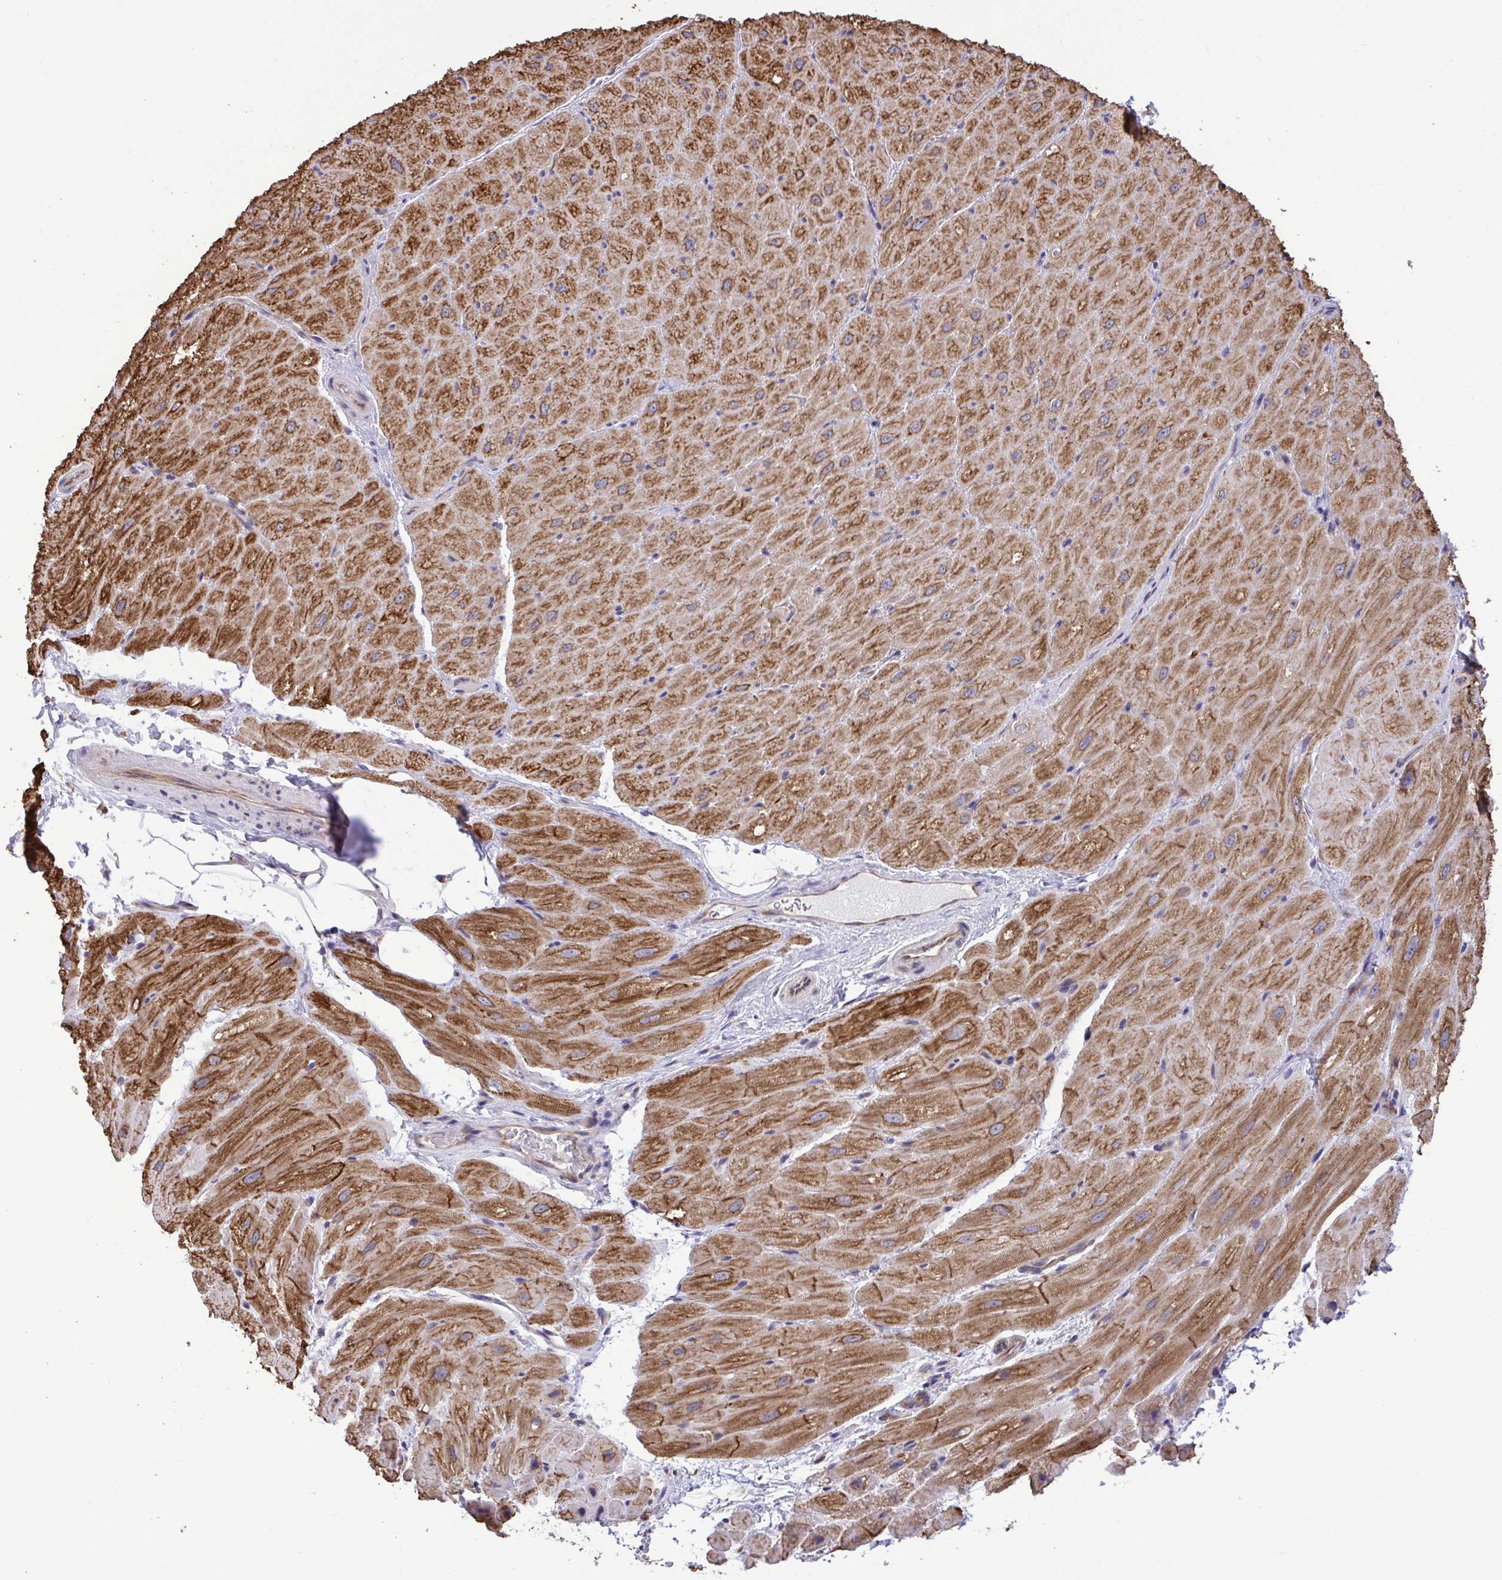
{"staining": {"intensity": "strong", "quantity": ">75%", "location": "cytoplasmic/membranous"}, "tissue": "heart muscle", "cell_type": "Cardiomyocytes", "image_type": "normal", "snomed": [{"axis": "morphology", "description": "Normal tissue, NOS"}, {"axis": "topography", "description": "Heart"}], "caption": "Immunohistochemistry (IHC) of unremarkable human heart muscle displays high levels of strong cytoplasmic/membranous positivity in about >75% of cardiomyocytes. The staining is performed using DAB brown chromogen to label protein expression. The nuclei are counter-stained blue using hematoxylin.", "gene": "RPS15", "patient": {"sex": "male", "age": 62}}